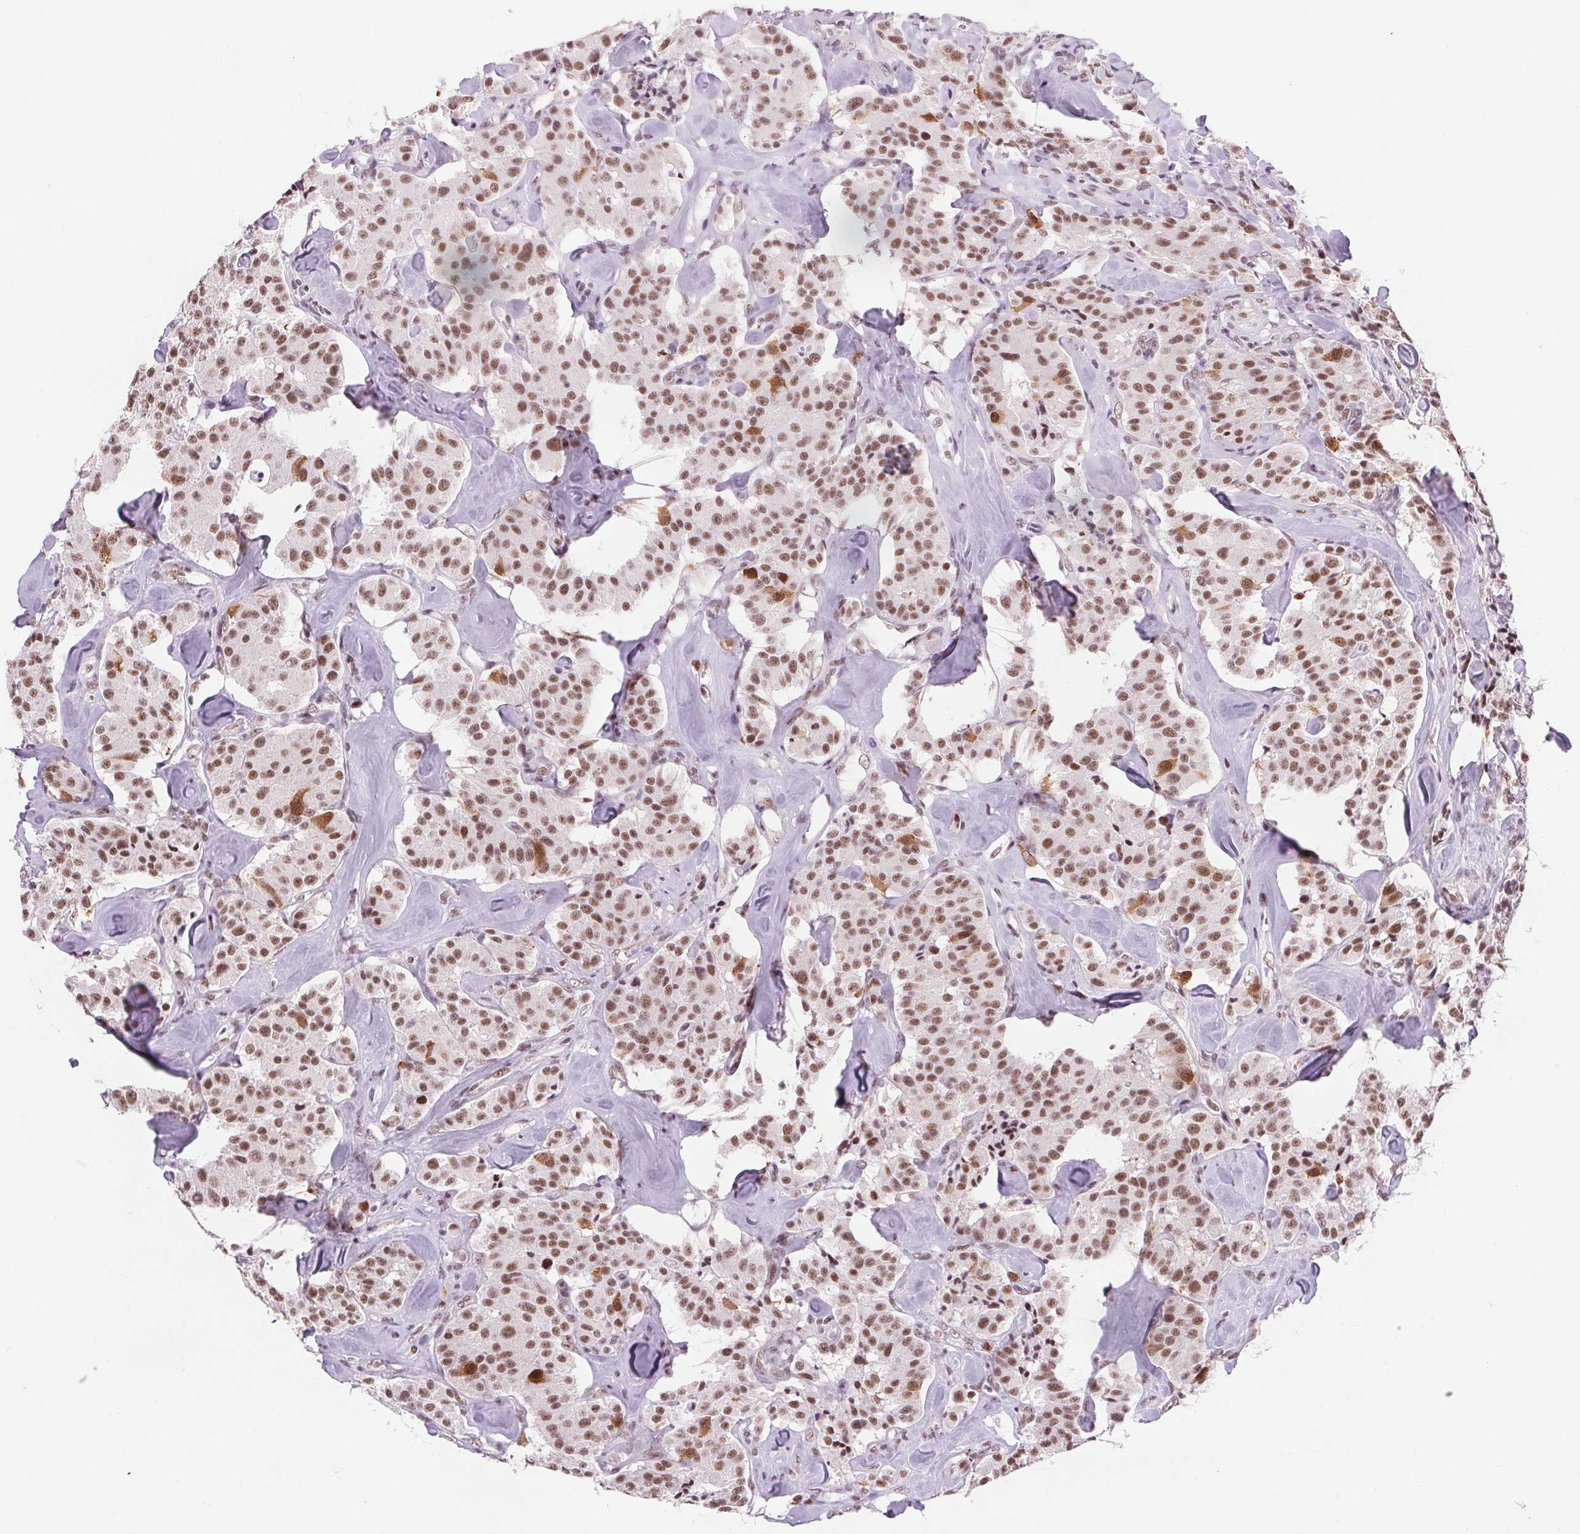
{"staining": {"intensity": "moderate", "quantity": ">75%", "location": "nuclear"}, "tissue": "carcinoid", "cell_type": "Tumor cells", "image_type": "cancer", "snomed": [{"axis": "morphology", "description": "Carcinoid, malignant, NOS"}, {"axis": "topography", "description": "Pancreas"}], "caption": "Brown immunohistochemical staining in carcinoid demonstrates moderate nuclear expression in approximately >75% of tumor cells.", "gene": "CD2BP2", "patient": {"sex": "male", "age": 41}}